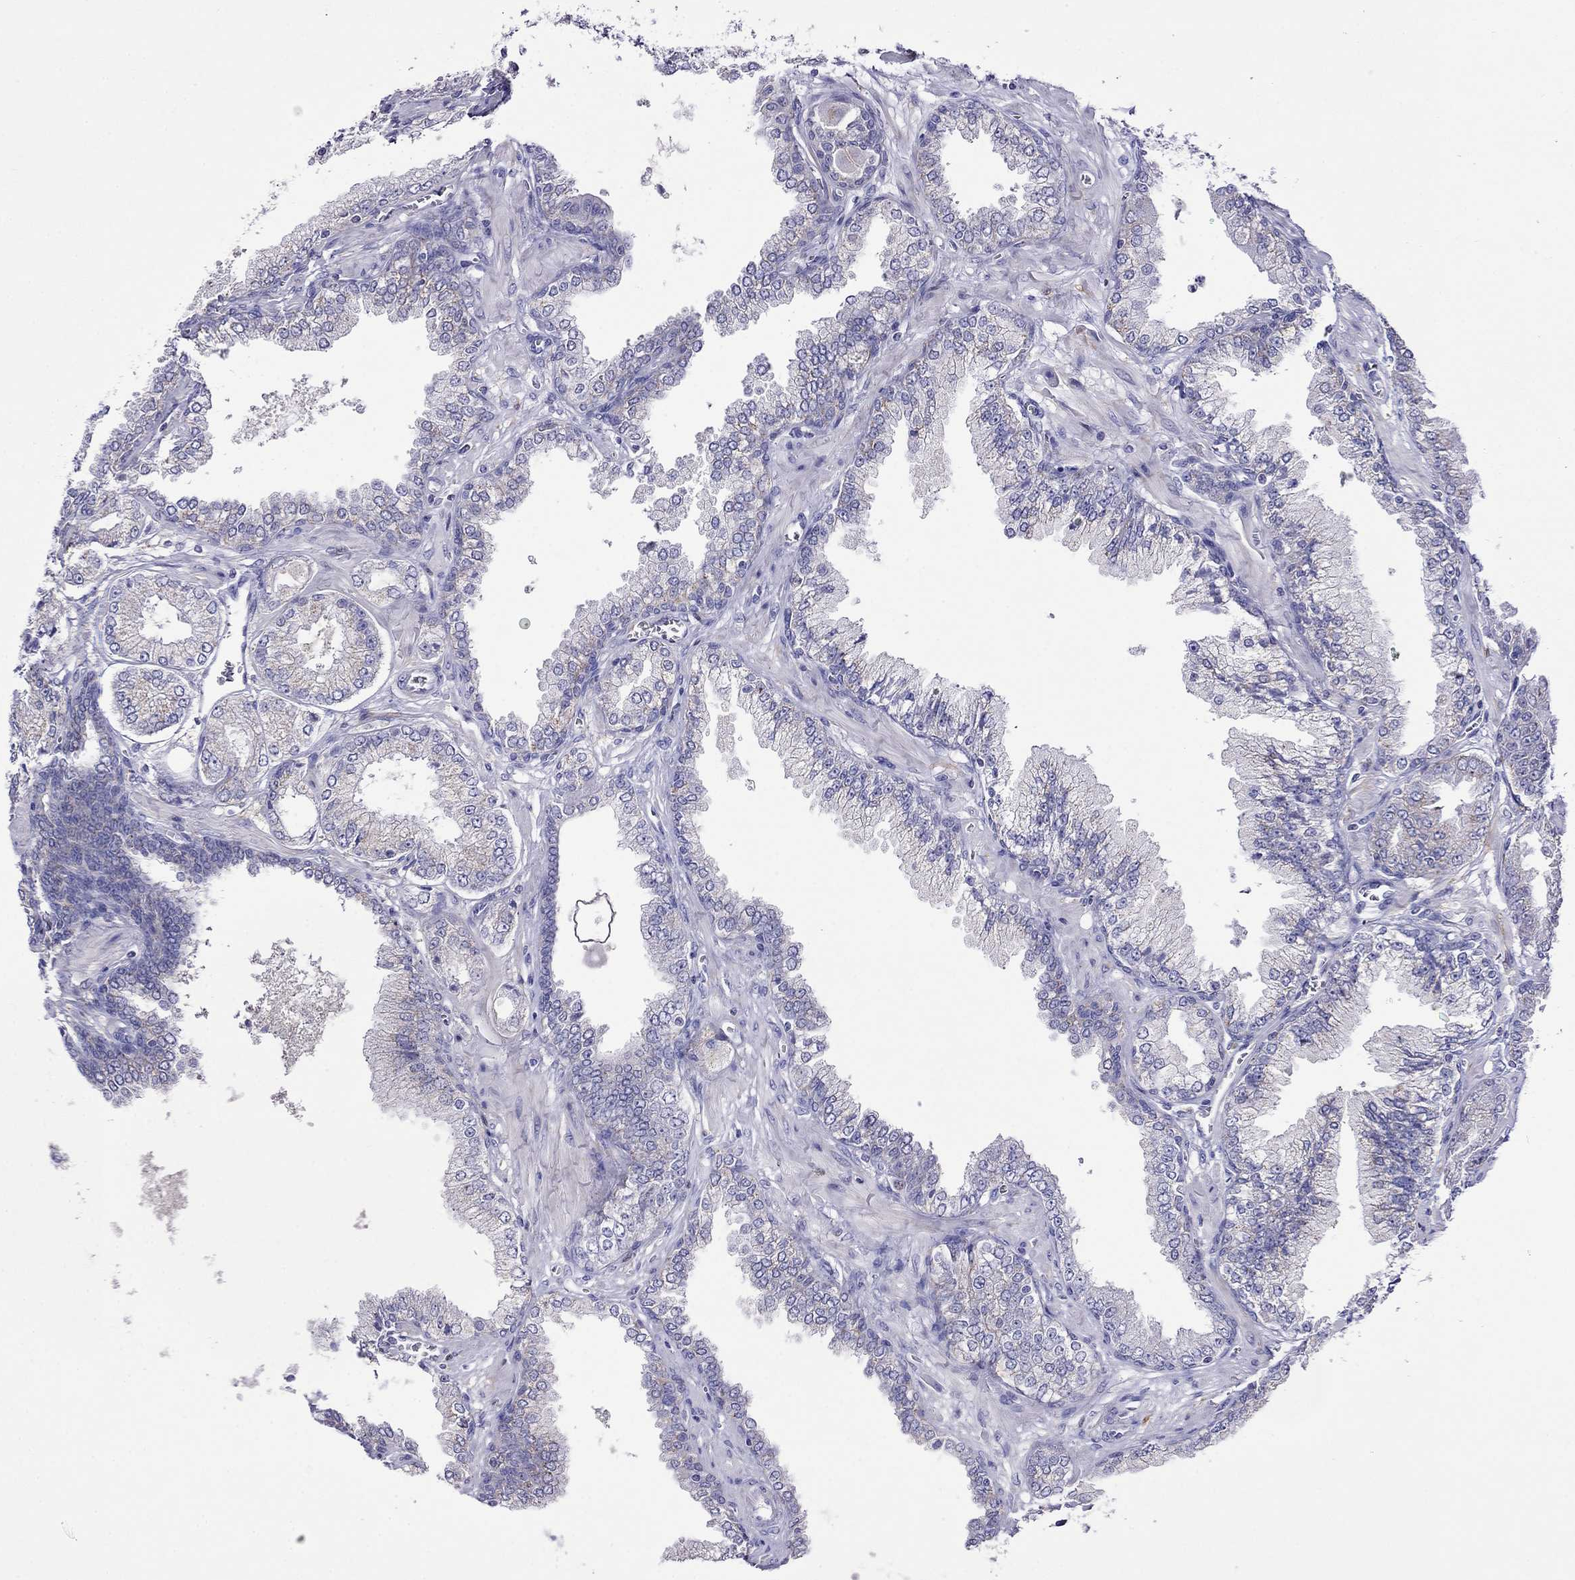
{"staining": {"intensity": "negative", "quantity": "none", "location": "none"}, "tissue": "prostate cancer", "cell_type": "Tumor cells", "image_type": "cancer", "snomed": [{"axis": "morphology", "description": "Adenocarcinoma, NOS"}, {"axis": "topography", "description": "Prostate"}], "caption": "High magnification brightfield microscopy of prostate cancer (adenocarcinoma) stained with DAB (3,3'-diaminobenzidine) (brown) and counterstained with hematoxylin (blue): tumor cells show no significant staining.", "gene": "MPZ", "patient": {"sex": "male", "age": 64}}